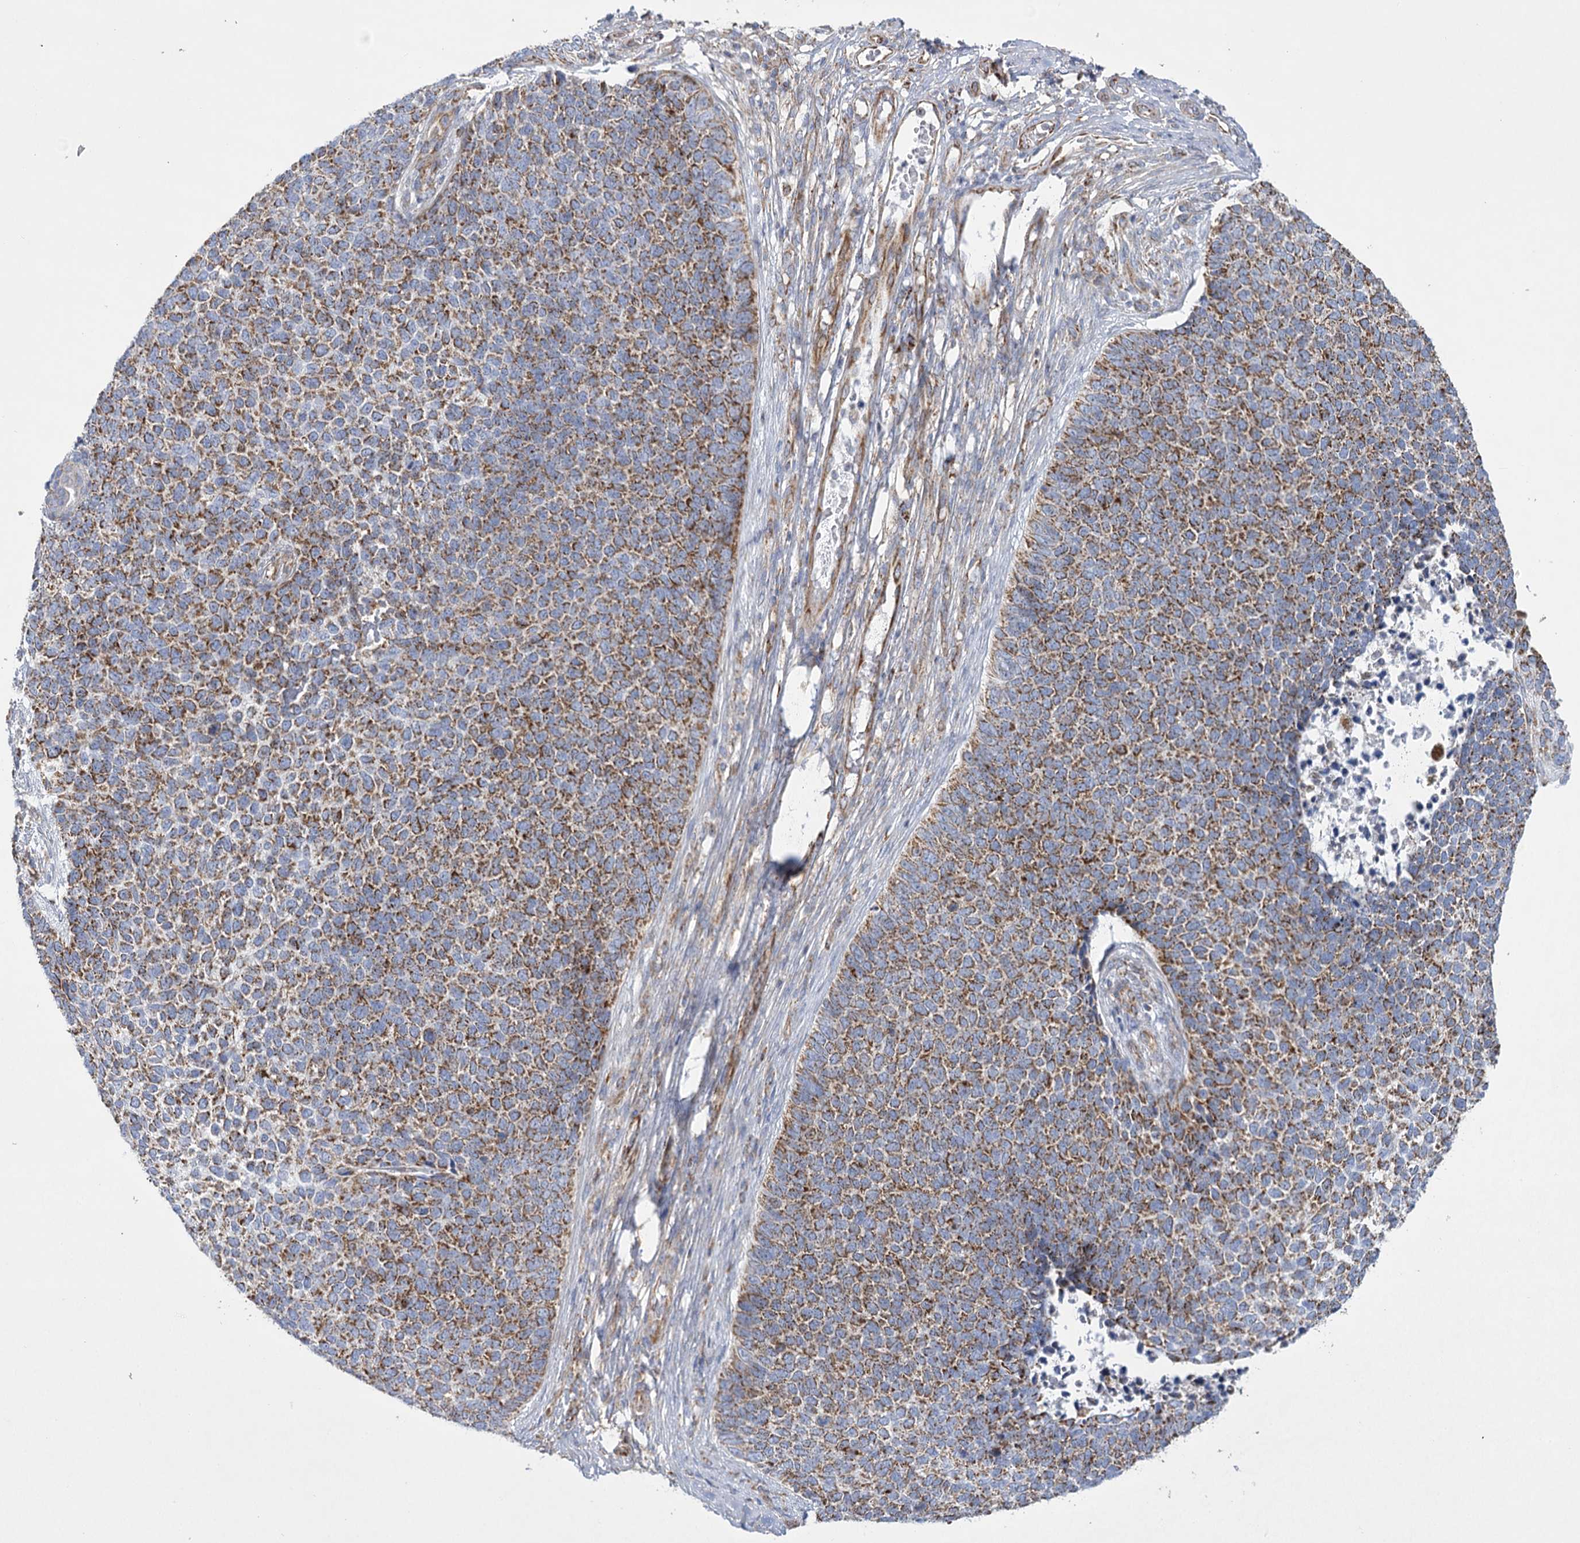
{"staining": {"intensity": "strong", "quantity": ">75%", "location": "cytoplasmic/membranous"}, "tissue": "skin cancer", "cell_type": "Tumor cells", "image_type": "cancer", "snomed": [{"axis": "morphology", "description": "Basal cell carcinoma"}, {"axis": "topography", "description": "Skin"}], "caption": "Skin cancer stained for a protein (brown) displays strong cytoplasmic/membranous positive expression in about >75% of tumor cells.", "gene": "DHTKD1", "patient": {"sex": "female", "age": 84}}